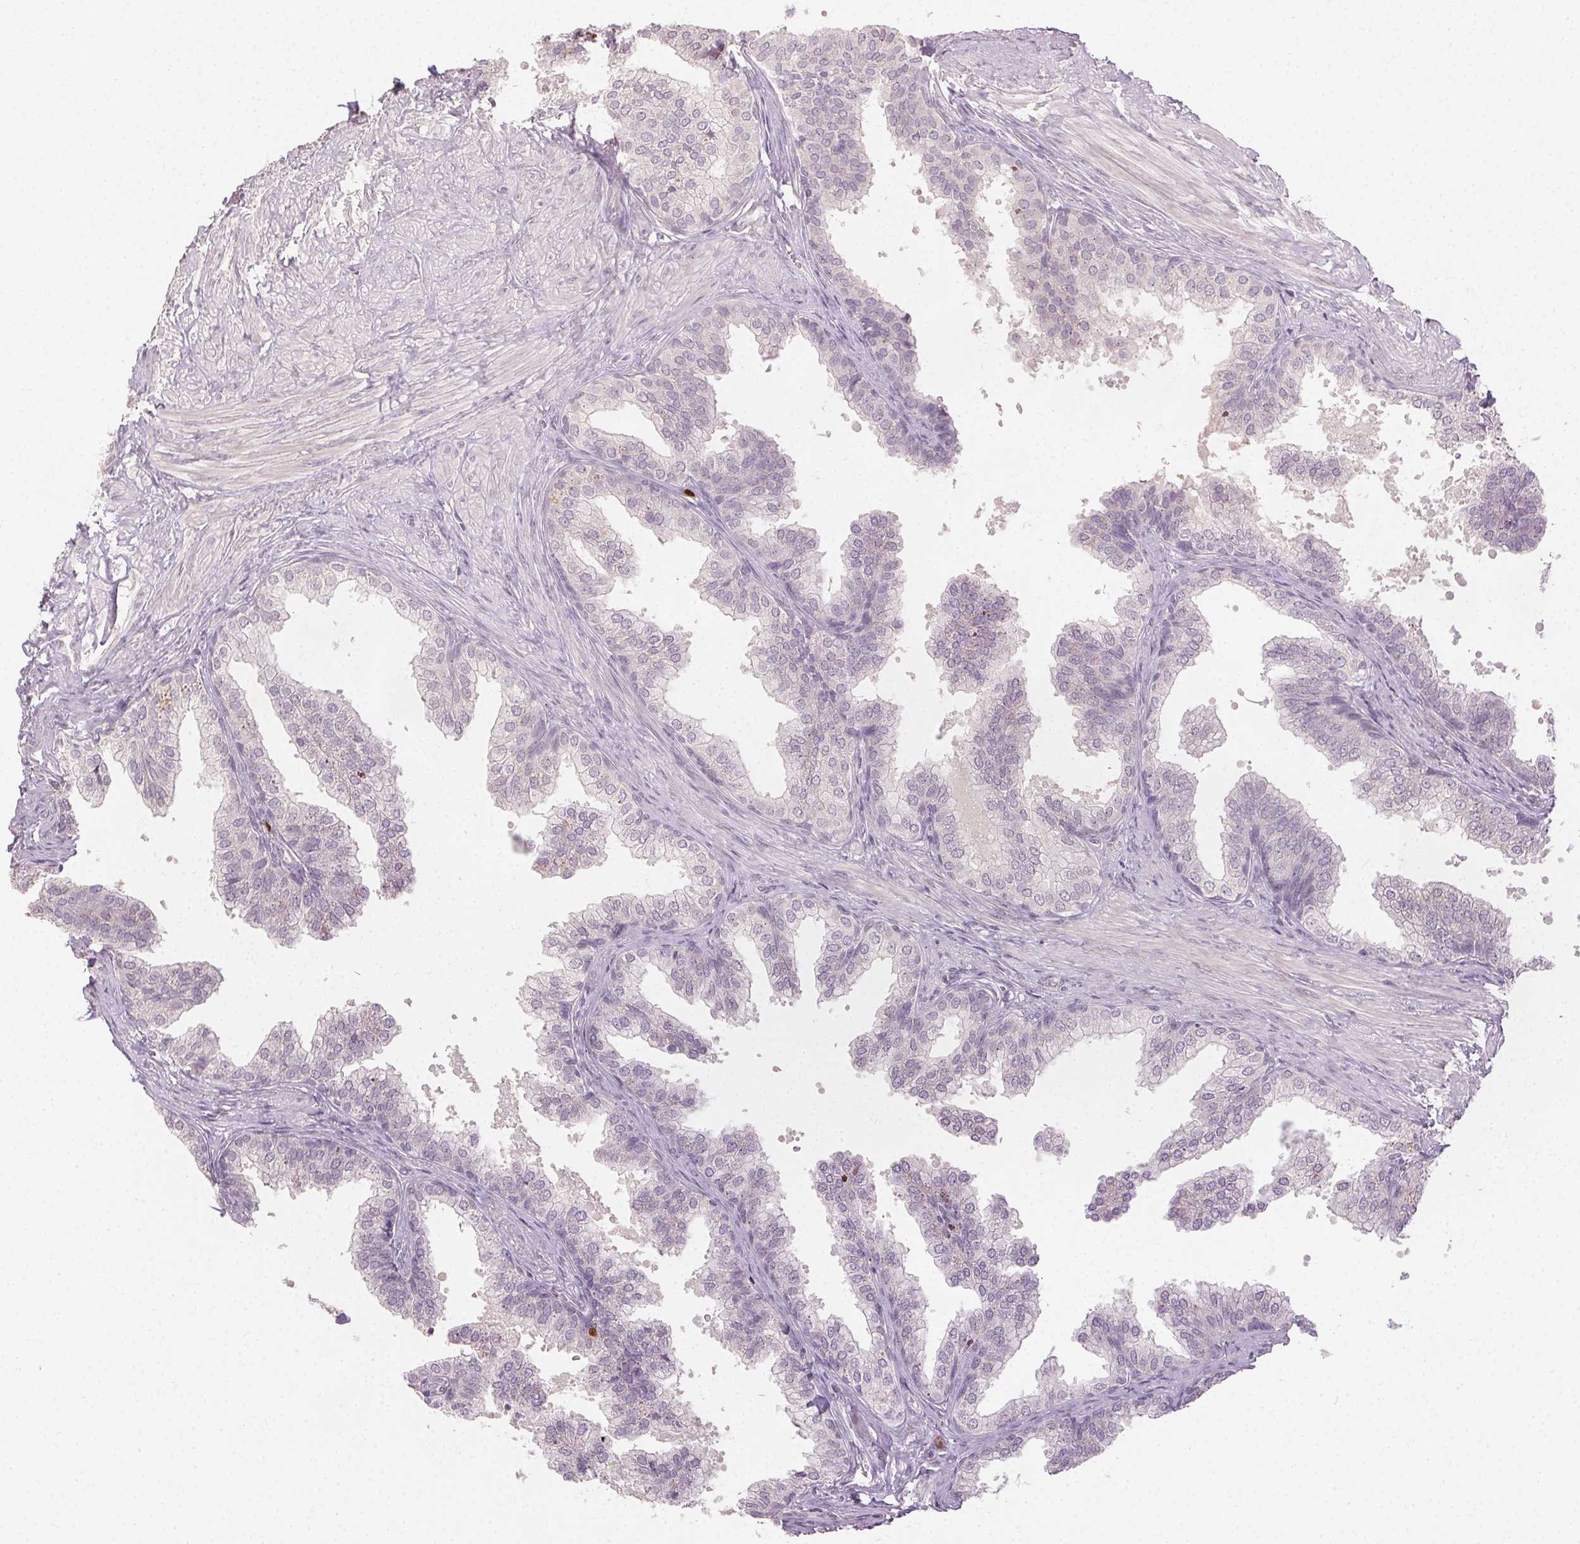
{"staining": {"intensity": "negative", "quantity": "none", "location": "none"}, "tissue": "prostate", "cell_type": "Glandular cells", "image_type": "normal", "snomed": [{"axis": "morphology", "description": "Normal tissue, NOS"}, {"axis": "topography", "description": "Prostate"}, {"axis": "topography", "description": "Peripheral nerve tissue"}], "caption": "A histopathology image of prostate stained for a protein reveals no brown staining in glandular cells.", "gene": "ANLN", "patient": {"sex": "male", "age": 55}}